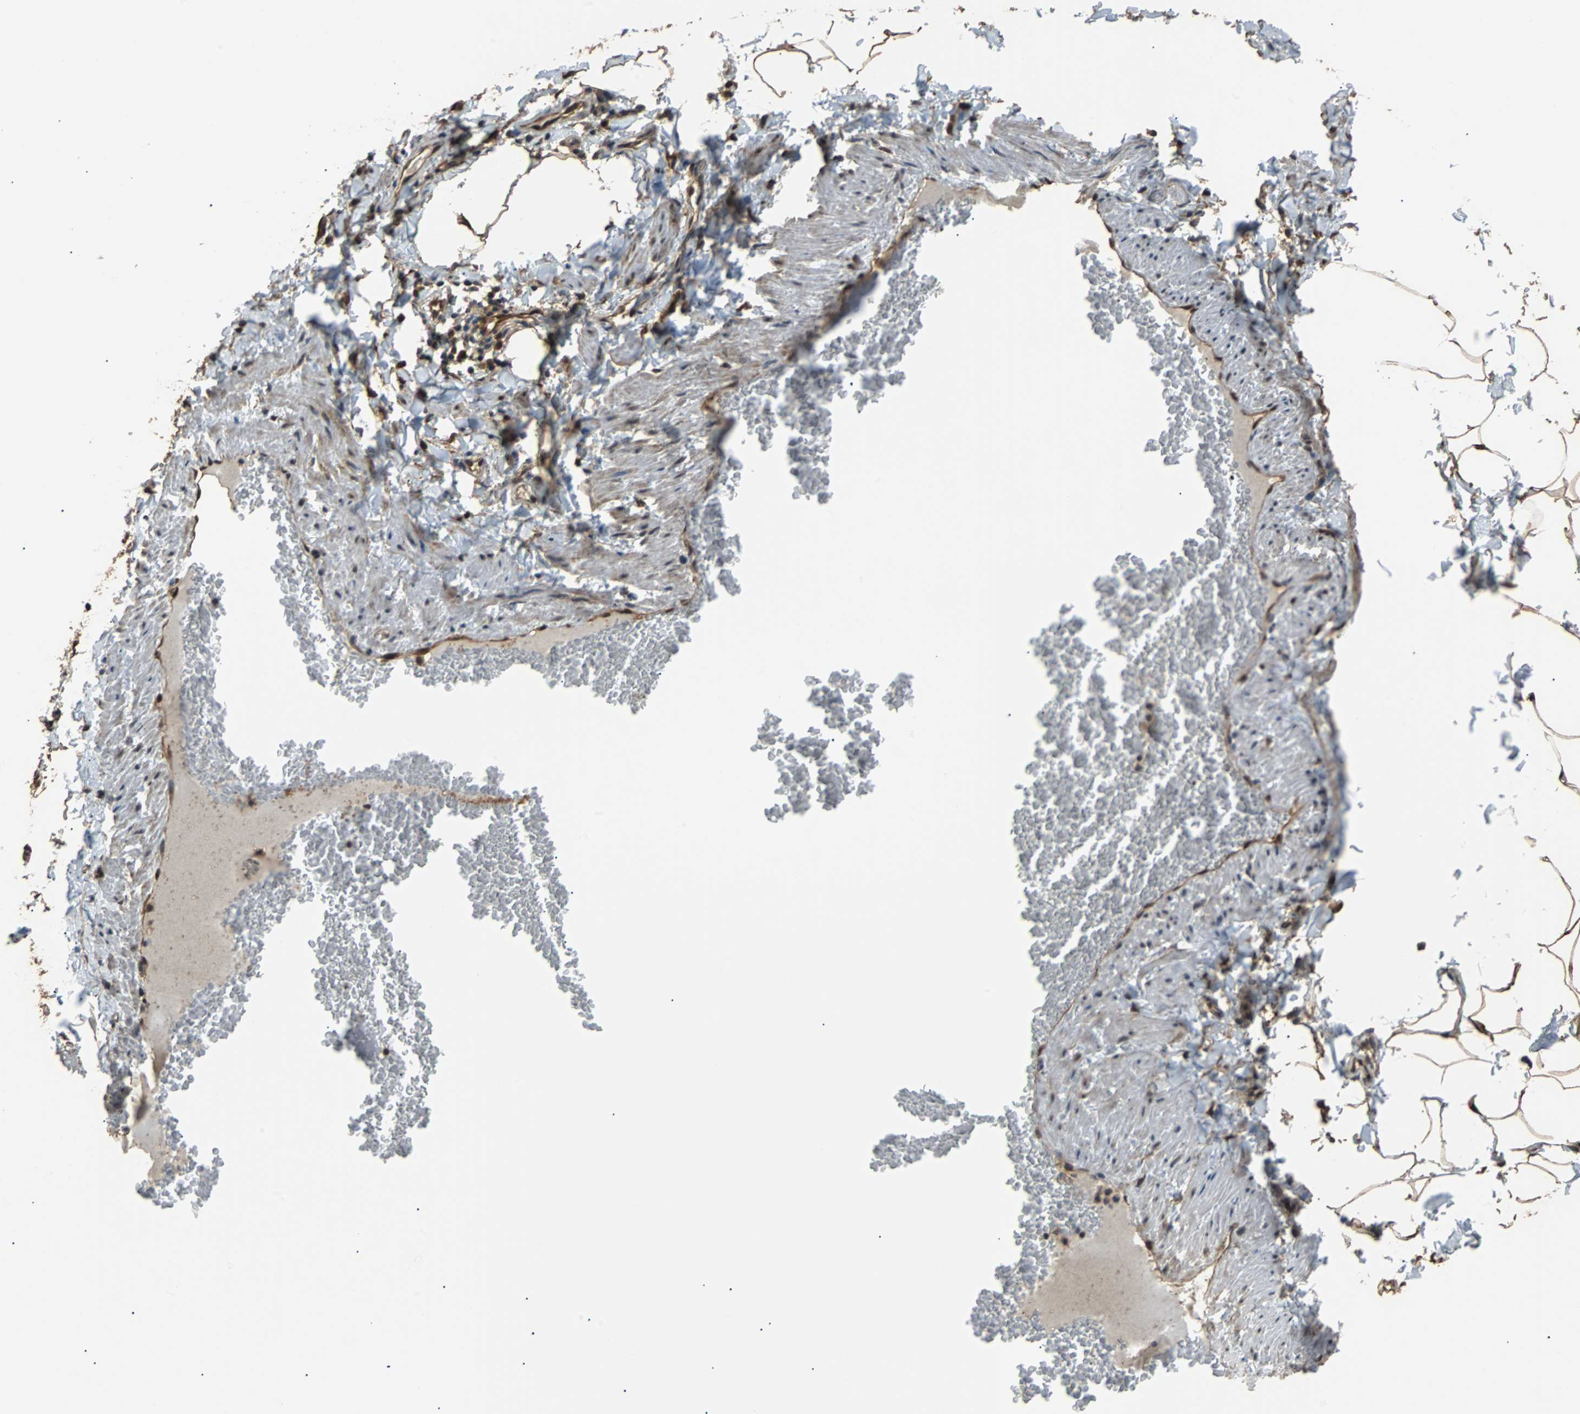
{"staining": {"intensity": "strong", "quantity": ">75%", "location": "cytoplasmic/membranous,nuclear"}, "tissue": "adipose tissue", "cell_type": "Adipocytes", "image_type": "normal", "snomed": [{"axis": "morphology", "description": "Normal tissue, NOS"}, {"axis": "topography", "description": "Vascular tissue"}], "caption": "An immunohistochemistry photomicrograph of unremarkable tissue is shown. Protein staining in brown highlights strong cytoplasmic/membranous,nuclear positivity in adipose tissue within adipocytes. (DAB IHC, brown staining for protein, blue staining for nuclei).", "gene": "PRDX6", "patient": {"sex": "male", "age": 41}}